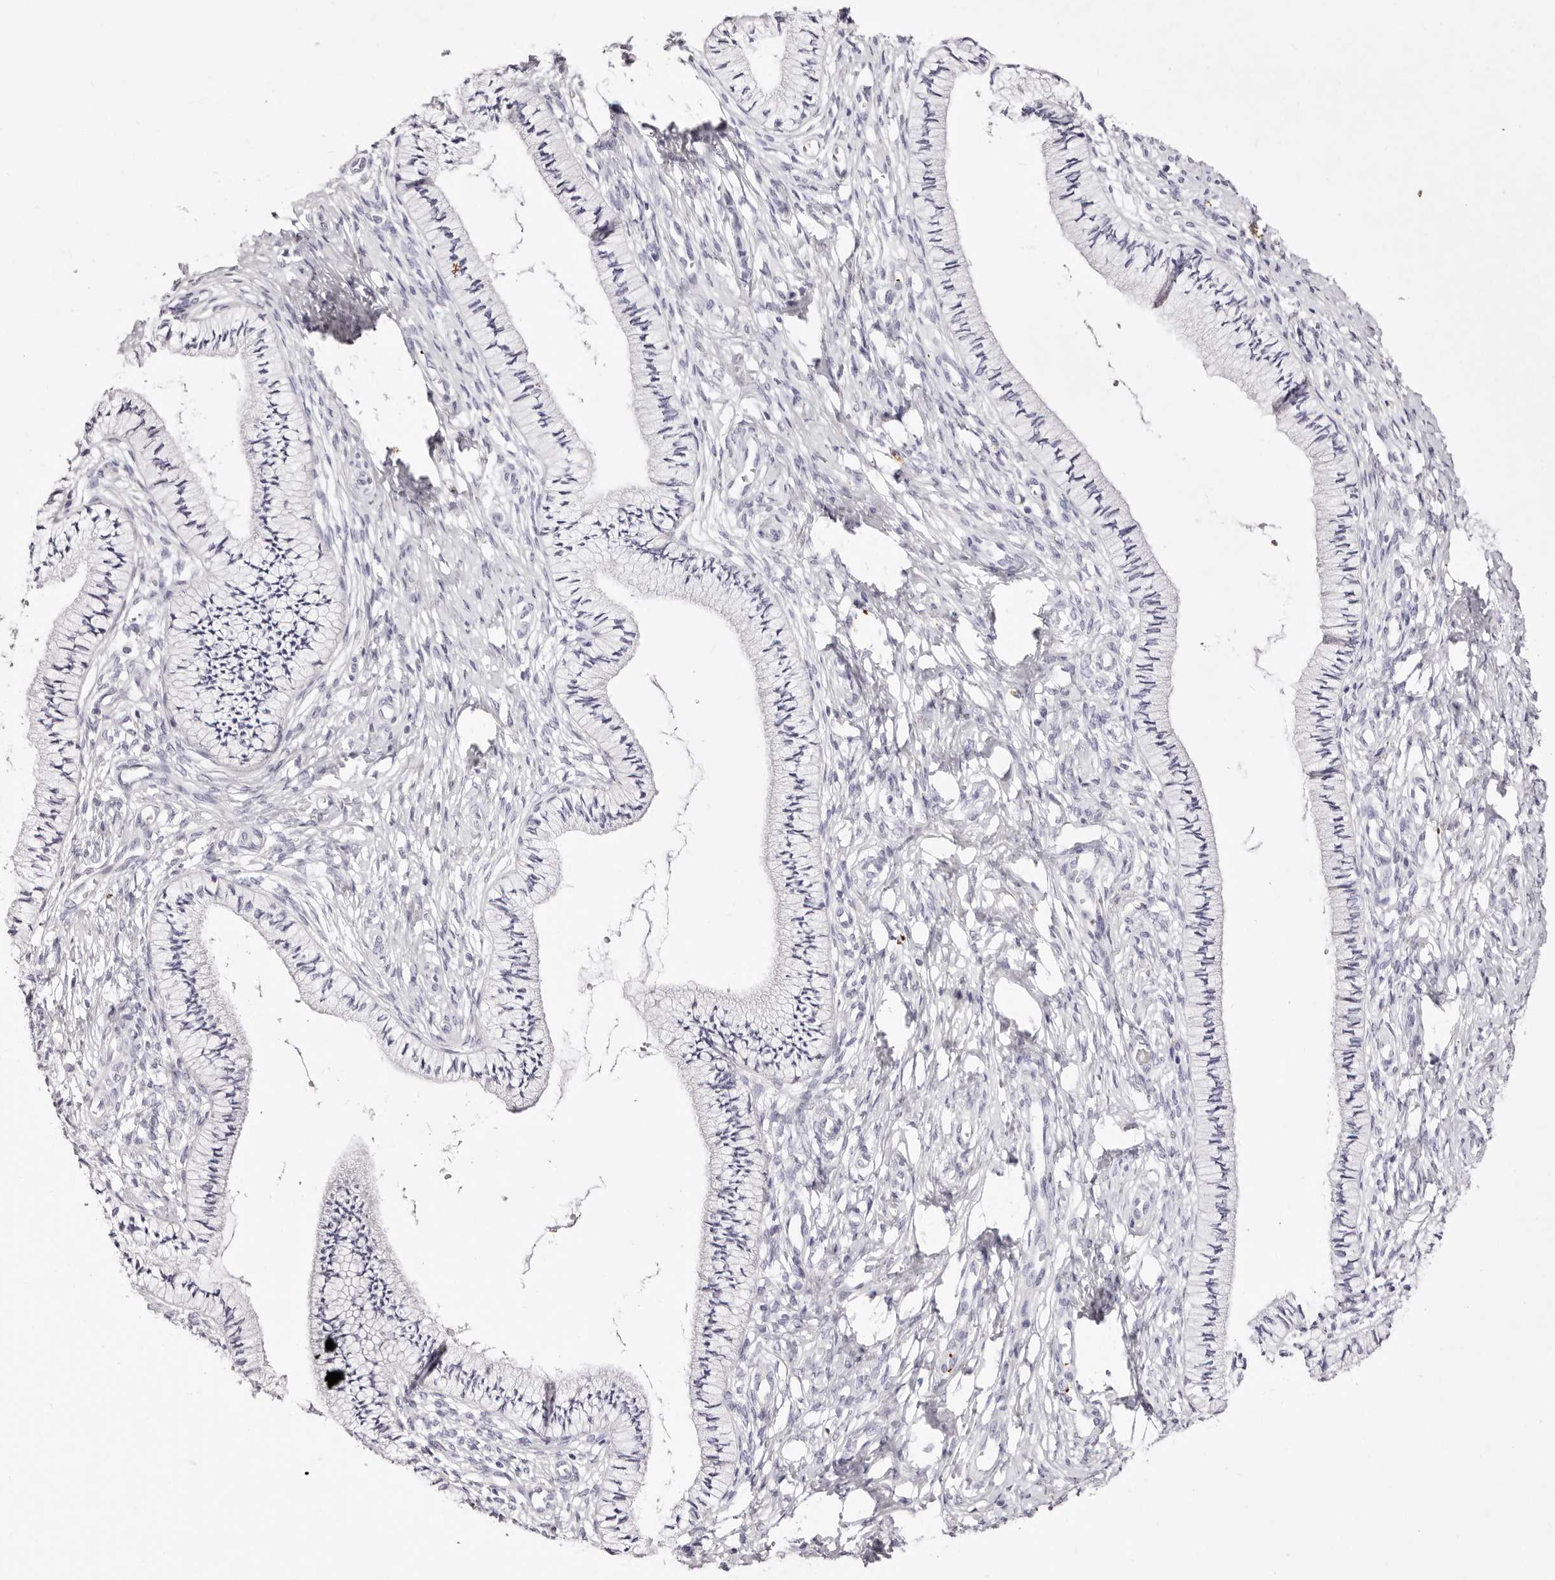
{"staining": {"intensity": "negative", "quantity": "none", "location": "none"}, "tissue": "cervix", "cell_type": "Glandular cells", "image_type": "normal", "snomed": [{"axis": "morphology", "description": "Normal tissue, NOS"}, {"axis": "topography", "description": "Cervix"}], "caption": "Immunohistochemical staining of benign cervix demonstrates no significant expression in glandular cells. The staining was performed using DAB (3,3'-diaminobenzidine) to visualize the protein expression in brown, while the nuclei were stained in blue with hematoxylin (Magnification: 20x).", "gene": "PF4", "patient": {"sex": "female", "age": 36}}